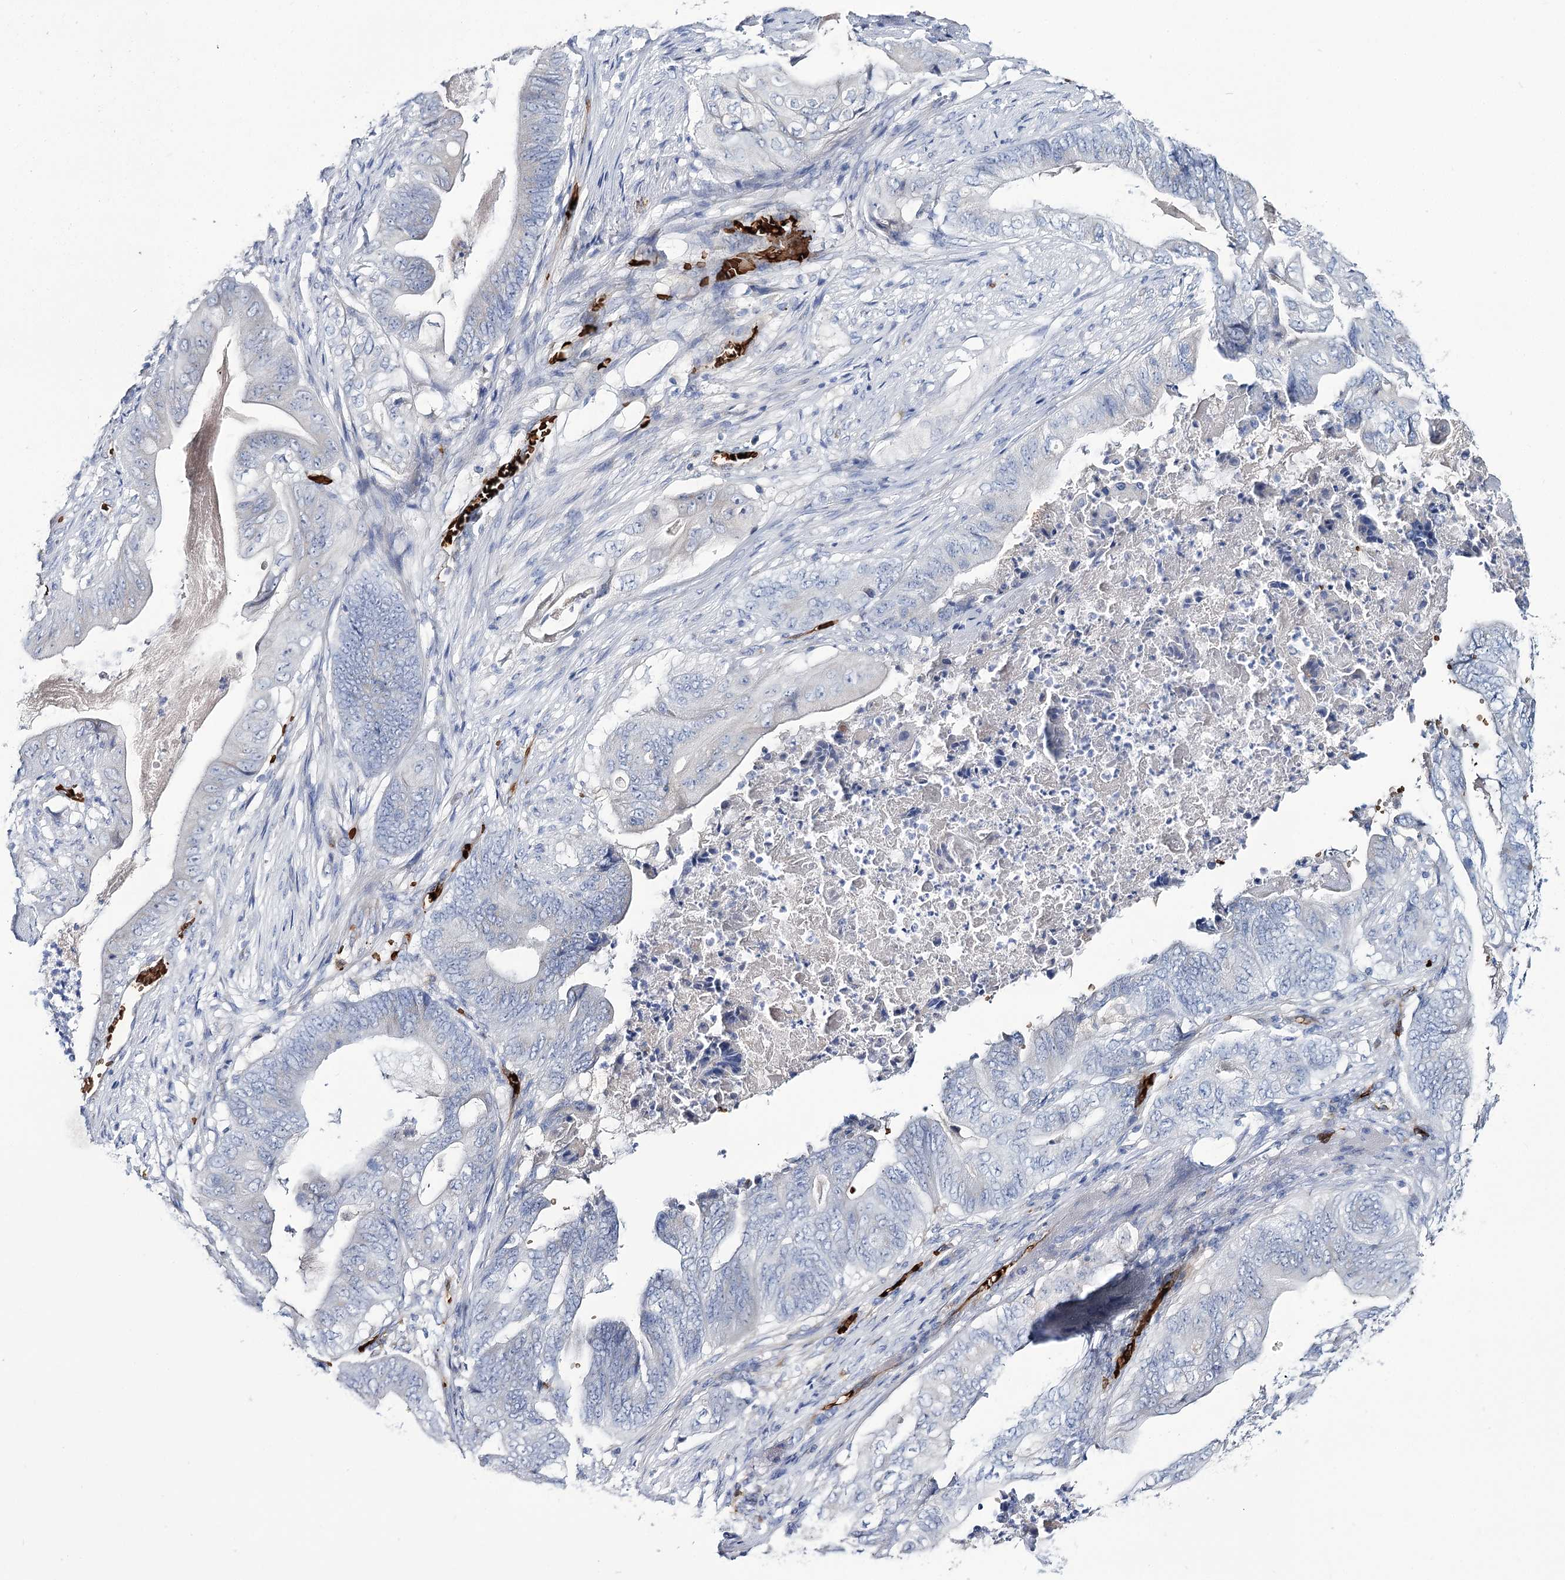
{"staining": {"intensity": "negative", "quantity": "none", "location": "none"}, "tissue": "stomach cancer", "cell_type": "Tumor cells", "image_type": "cancer", "snomed": [{"axis": "morphology", "description": "Adenocarcinoma, NOS"}, {"axis": "topography", "description": "Stomach"}], "caption": "The IHC histopathology image has no significant staining in tumor cells of stomach cancer tissue.", "gene": "GBF1", "patient": {"sex": "female", "age": 73}}